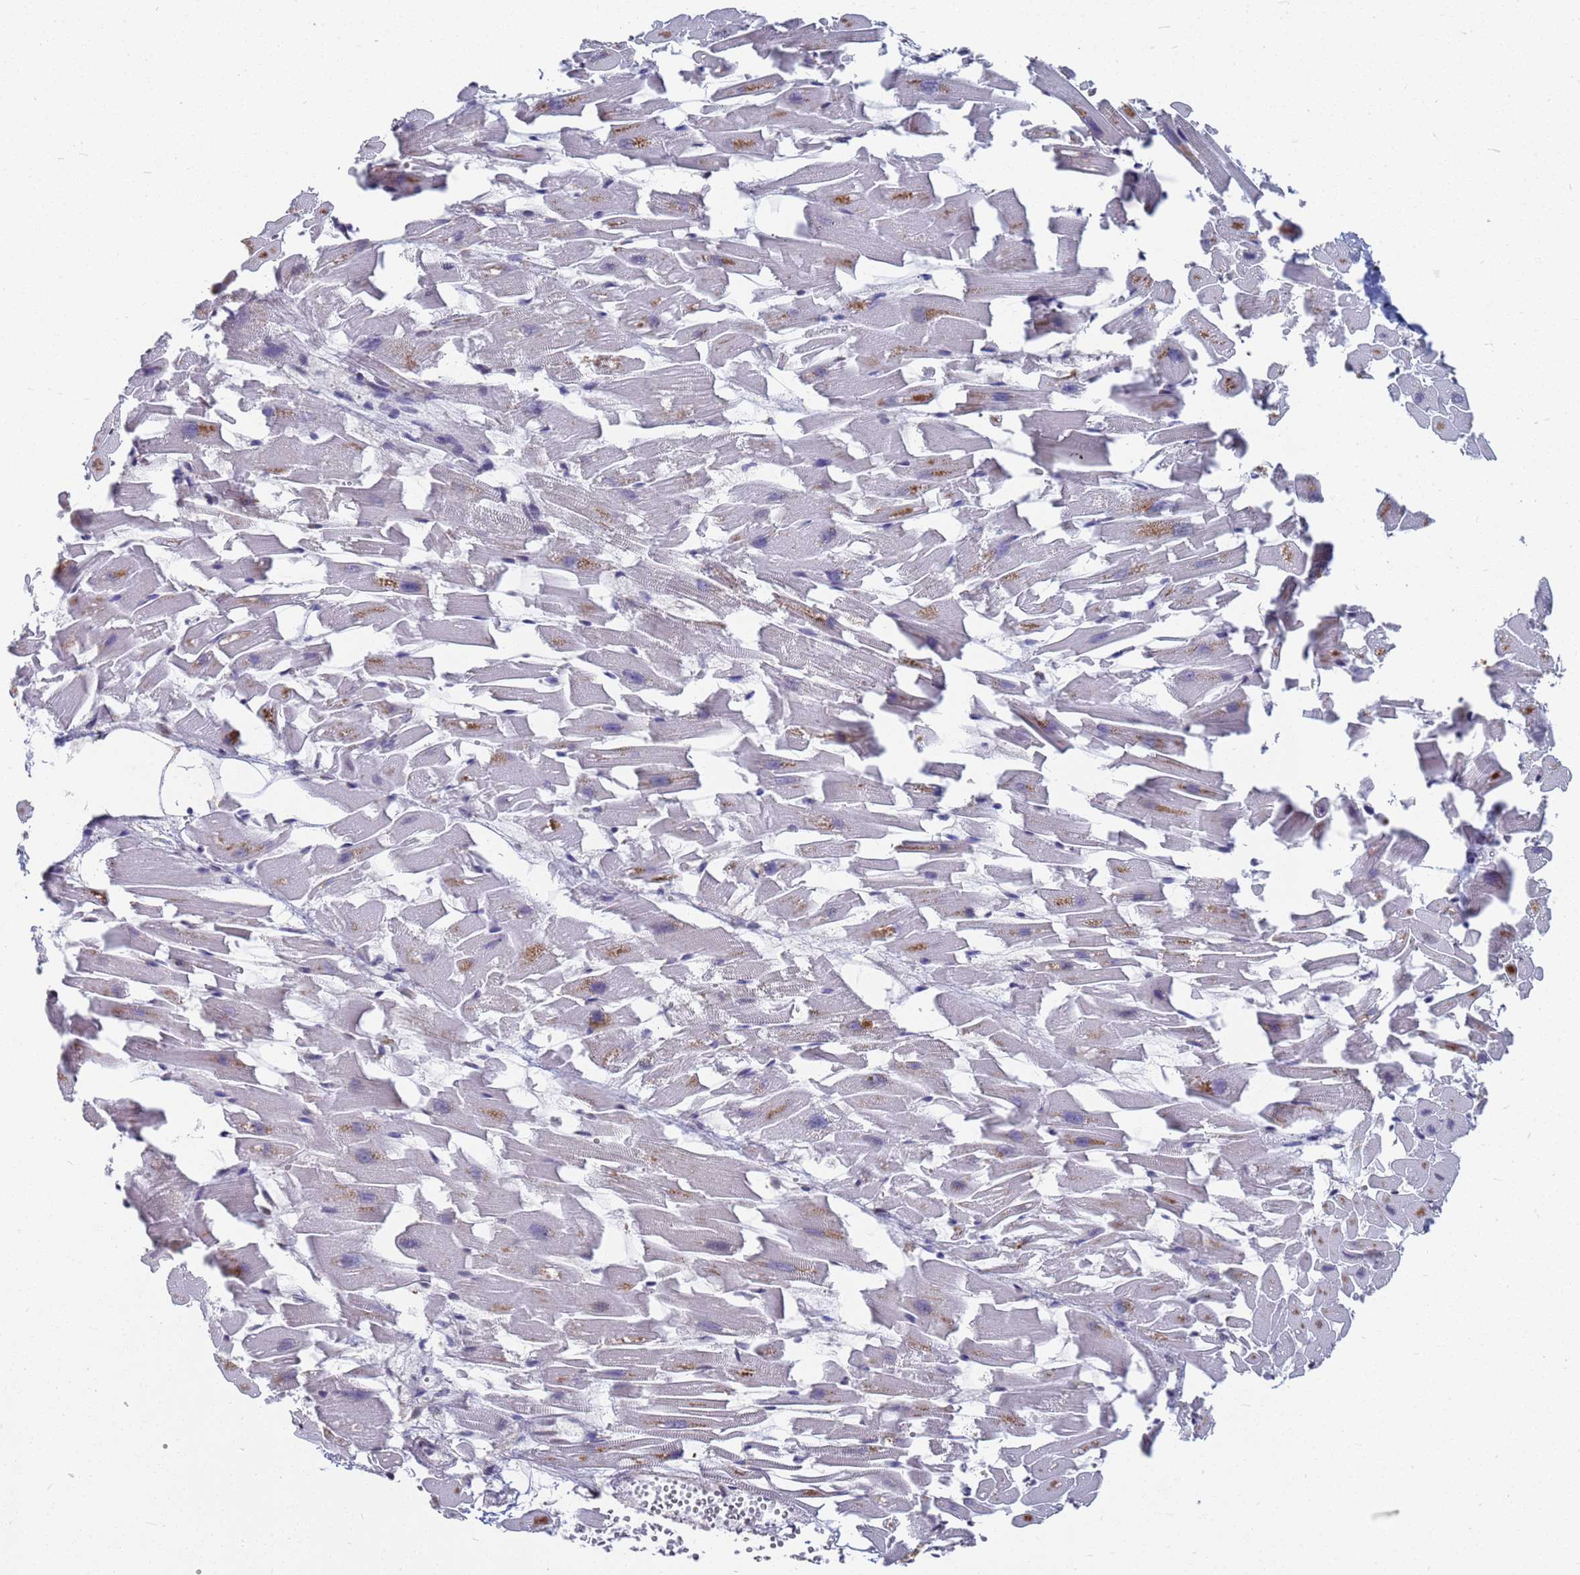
{"staining": {"intensity": "weak", "quantity": "25%-75%", "location": "cytoplasmic/membranous"}, "tissue": "heart muscle", "cell_type": "Cardiomyocytes", "image_type": "normal", "snomed": [{"axis": "morphology", "description": "Normal tissue, NOS"}, {"axis": "topography", "description": "Heart"}], "caption": "Immunohistochemistry micrograph of unremarkable heart muscle stained for a protein (brown), which demonstrates low levels of weak cytoplasmic/membranous staining in approximately 25%-75% of cardiomyocytes.", "gene": "CFAP119", "patient": {"sex": "female", "age": 64}}